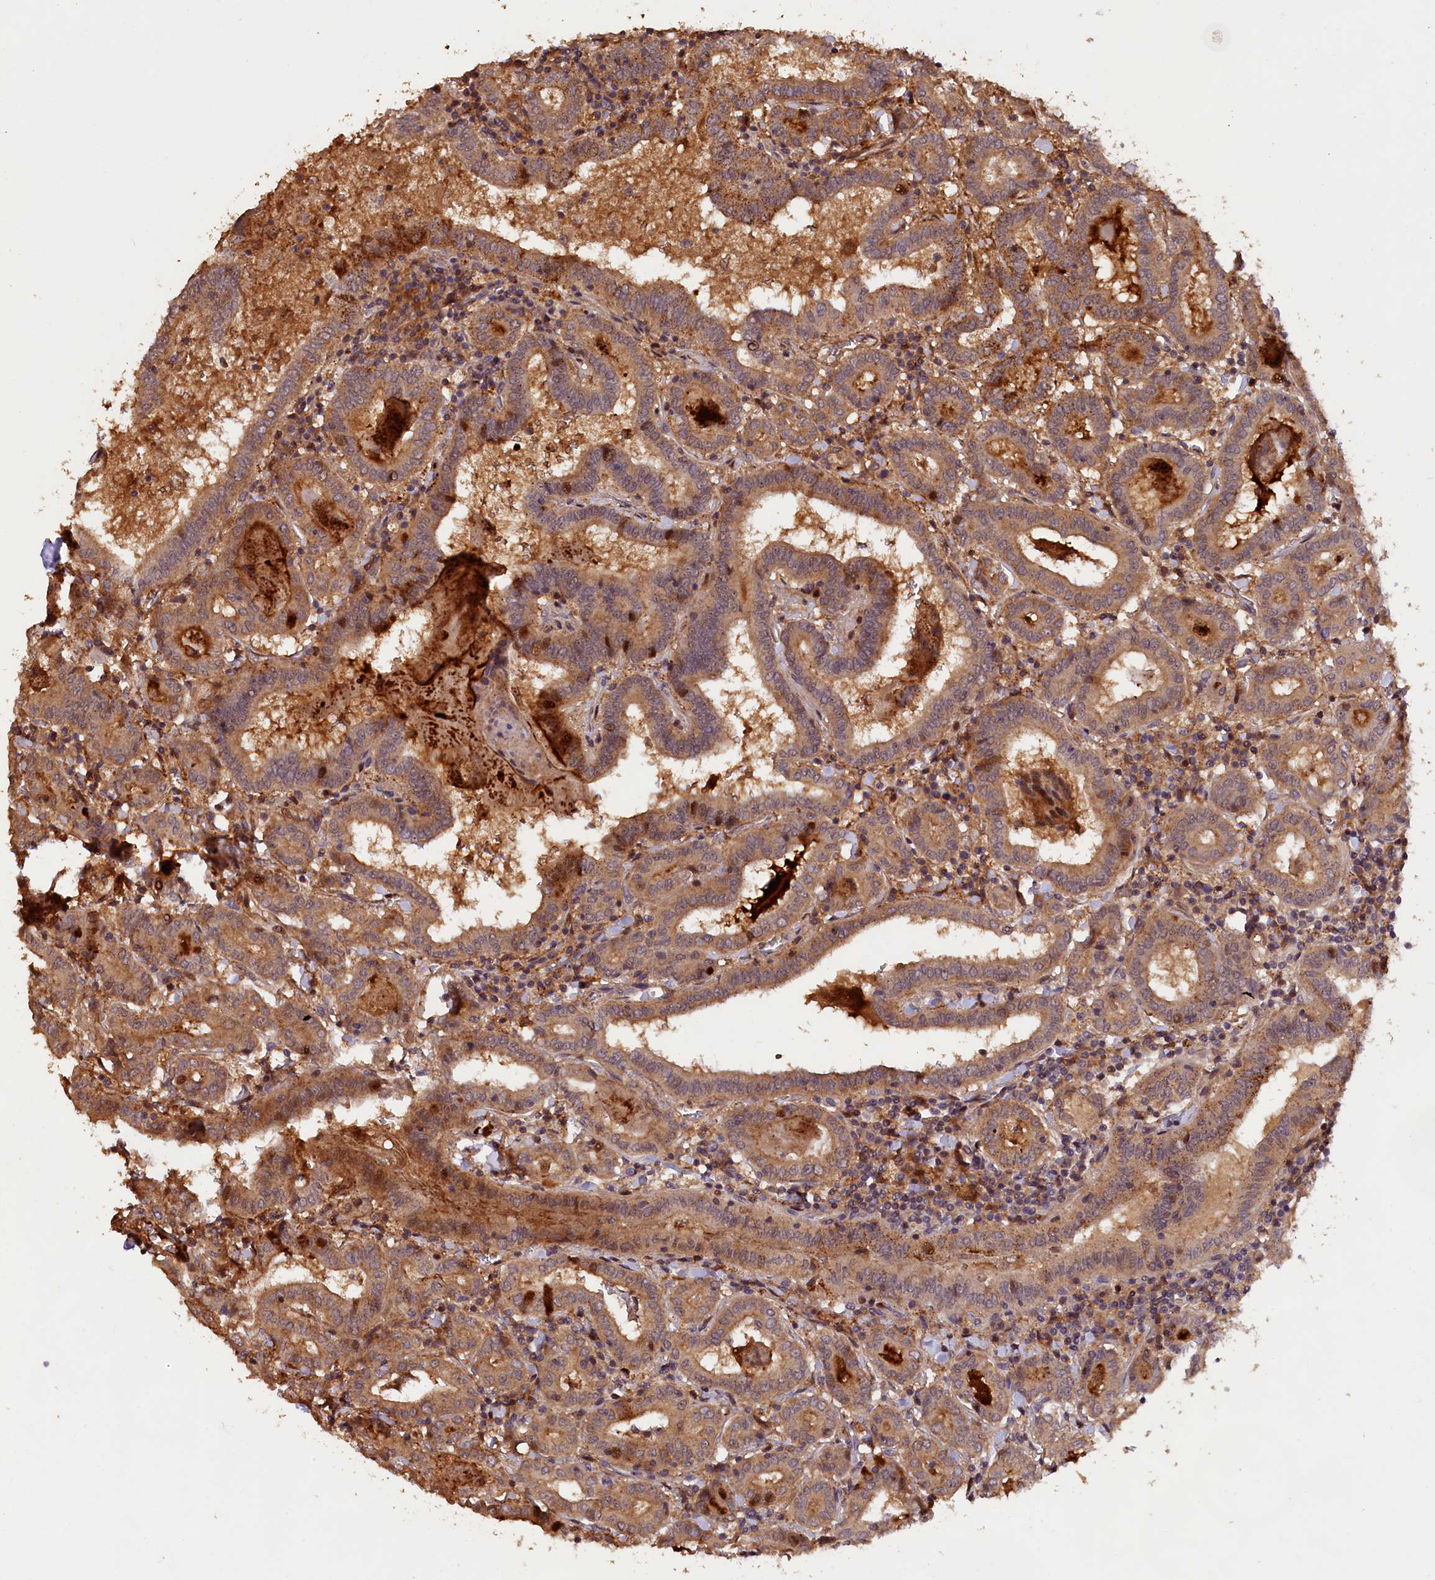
{"staining": {"intensity": "moderate", "quantity": ">75%", "location": "cytoplasmic/membranous"}, "tissue": "thyroid cancer", "cell_type": "Tumor cells", "image_type": "cancer", "snomed": [{"axis": "morphology", "description": "Papillary adenocarcinoma, NOS"}, {"axis": "topography", "description": "Thyroid gland"}], "caption": "Immunohistochemistry (IHC) histopathology image of neoplastic tissue: human thyroid cancer (papillary adenocarcinoma) stained using immunohistochemistry (IHC) reveals medium levels of moderate protein expression localized specifically in the cytoplasmic/membranous of tumor cells, appearing as a cytoplasmic/membranous brown color.", "gene": "PHAF1", "patient": {"sex": "female", "age": 72}}